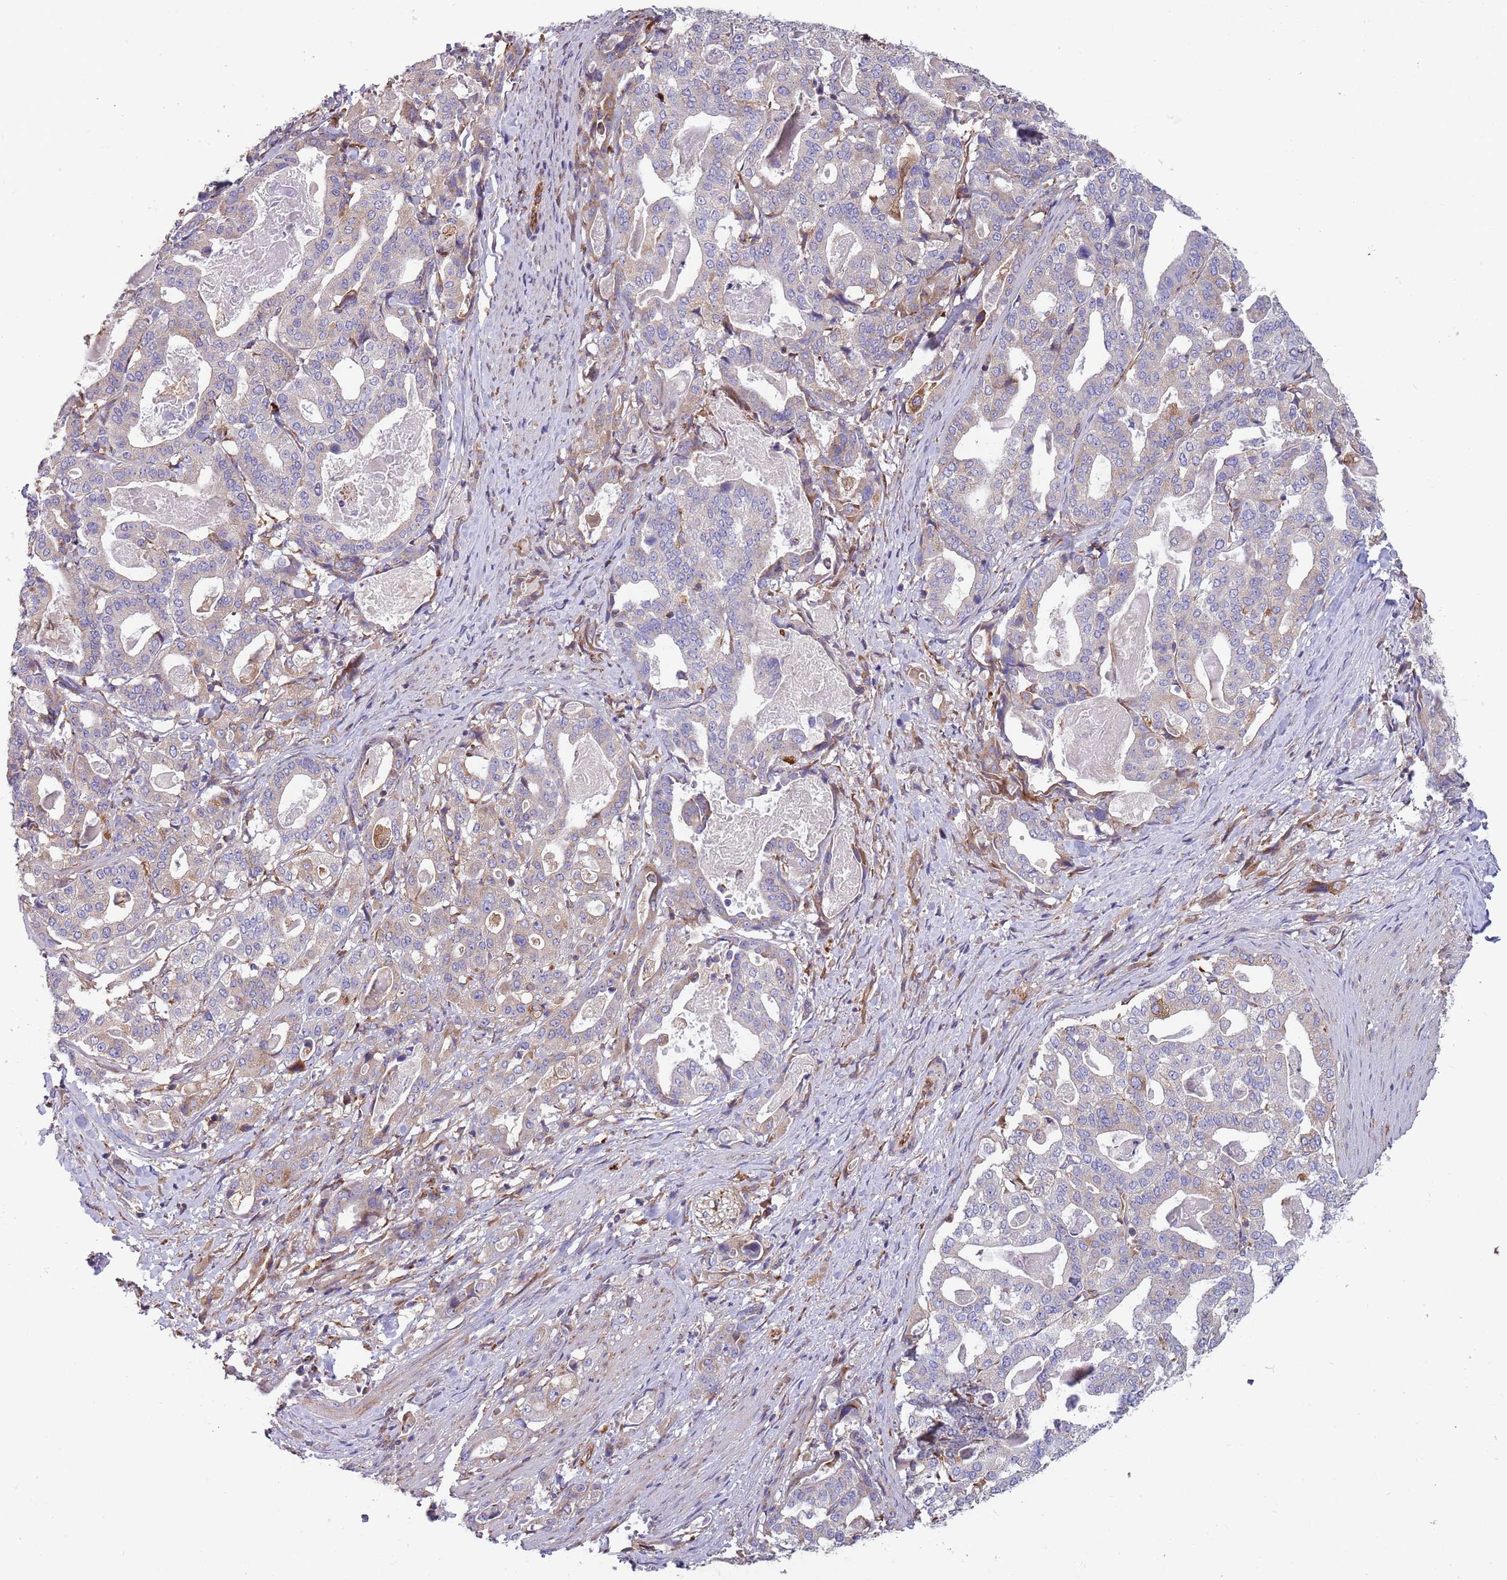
{"staining": {"intensity": "weak", "quantity": "<25%", "location": "cytoplasmic/membranous"}, "tissue": "stomach cancer", "cell_type": "Tumor cells", "image_type": "cancer", "snomed": [{"axis": "morphology", "description": "Adenocarcinoma, NOS"}, {"axis": "topography", "description": "Stomach"}], "caption": "A histopathology image of human stomach cancer (adenocarcinoma) is negative for staining in tumor cells.", "gene": "ARMCX6", "patient": {"sex": "male", "age": 48}}